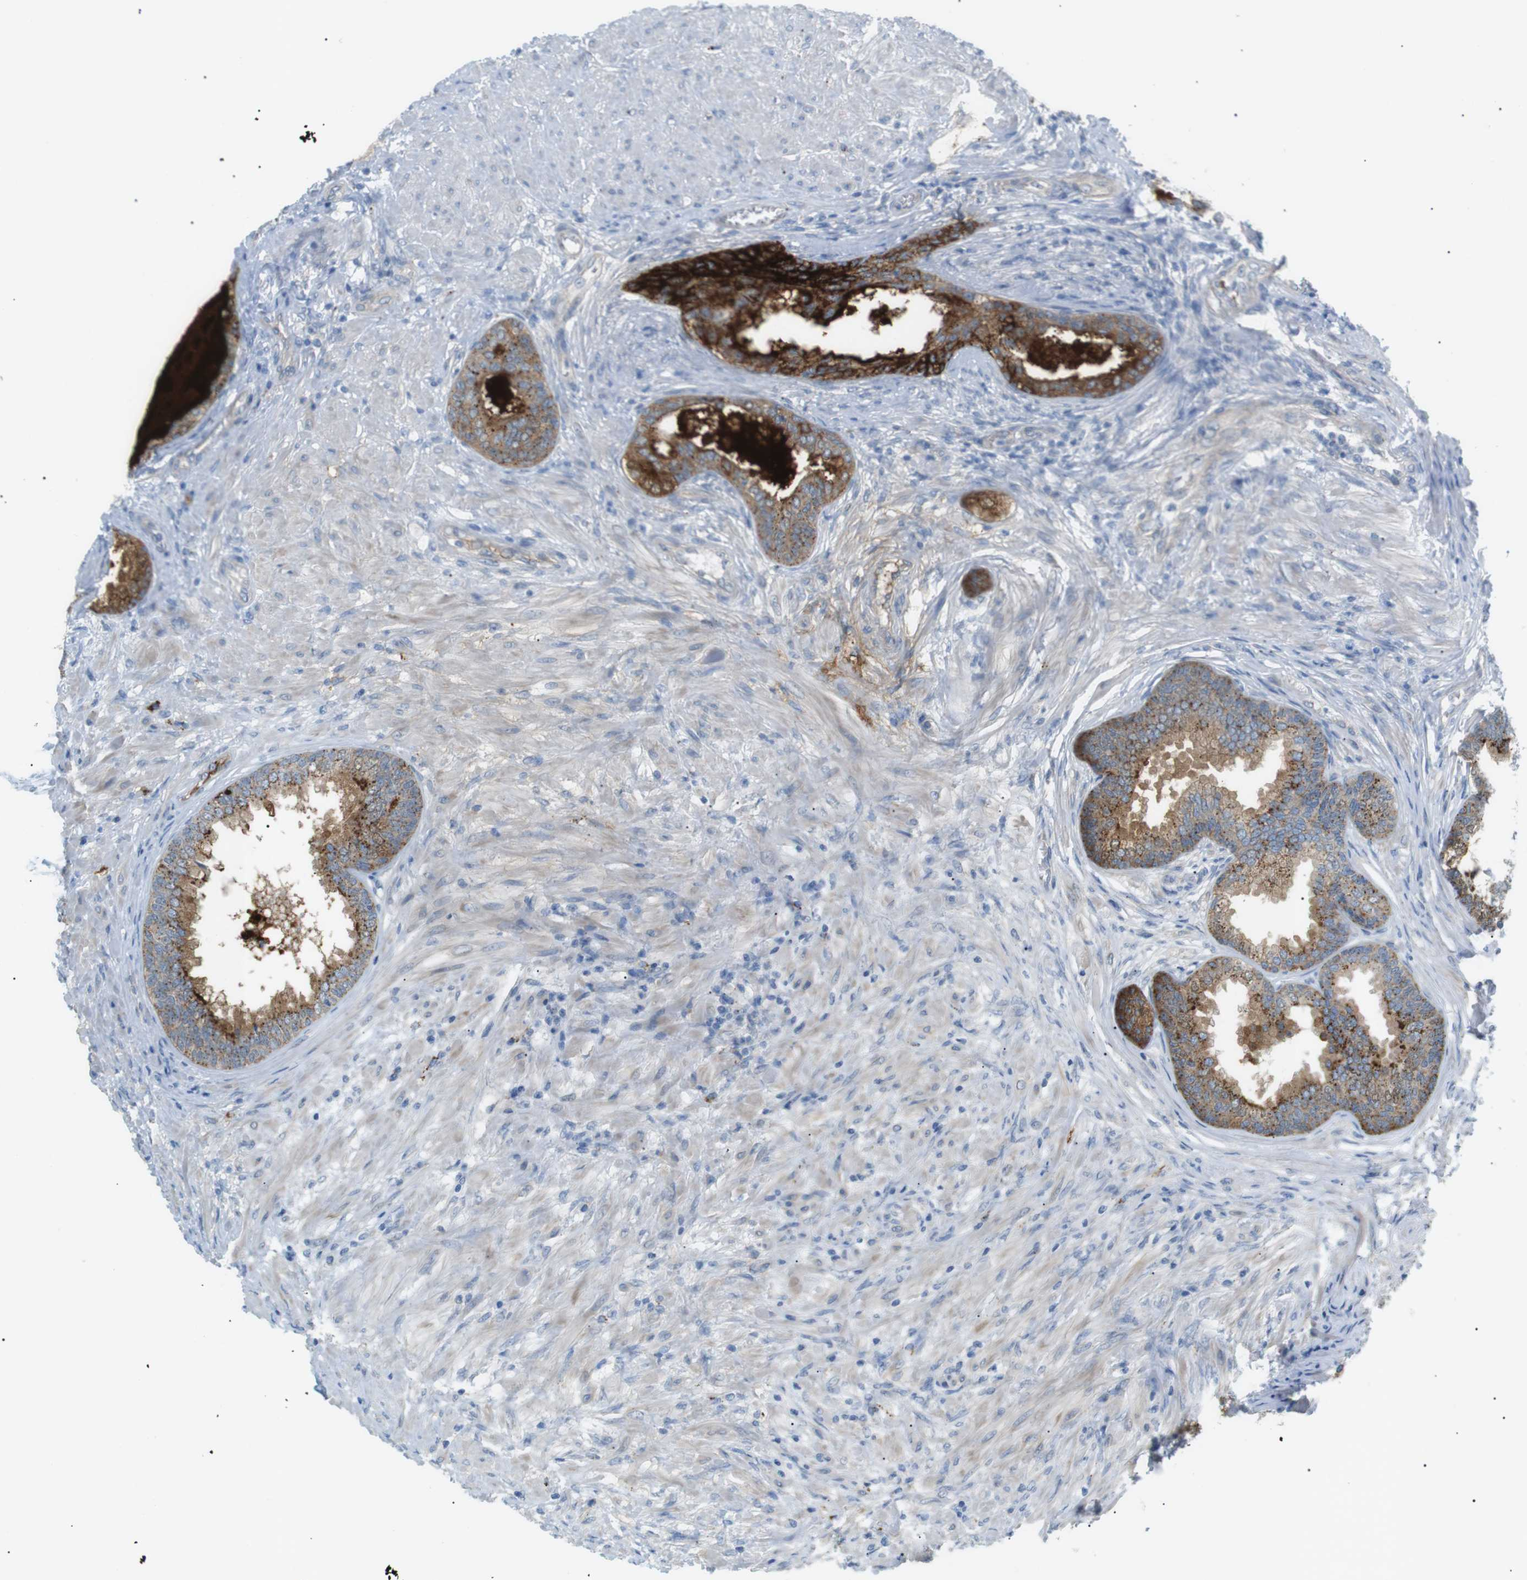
{"staining": {"intensity": "strong", "quantity": "<25%", "location": "cytoplasmic/membranous"}, "tissue": "prostate", "cell_type": "Glandular cells", "image_type": "normal", "snomed": [{"axis": "morphology", "description": "Normal tissue, NOS"}, {"axis": "topography", "description": "Prostate"}], "caption": "Immunohistochemical staining of benign human prostate reveals strong cytoplasmic/membranous protein positivity in approximately <25% of glandular cells. The protein of interest is shown in brown color, while the nuclei are stained blue.", "gene": "B4GALNT2", "patient": {"sex": "male", "age": 76}}